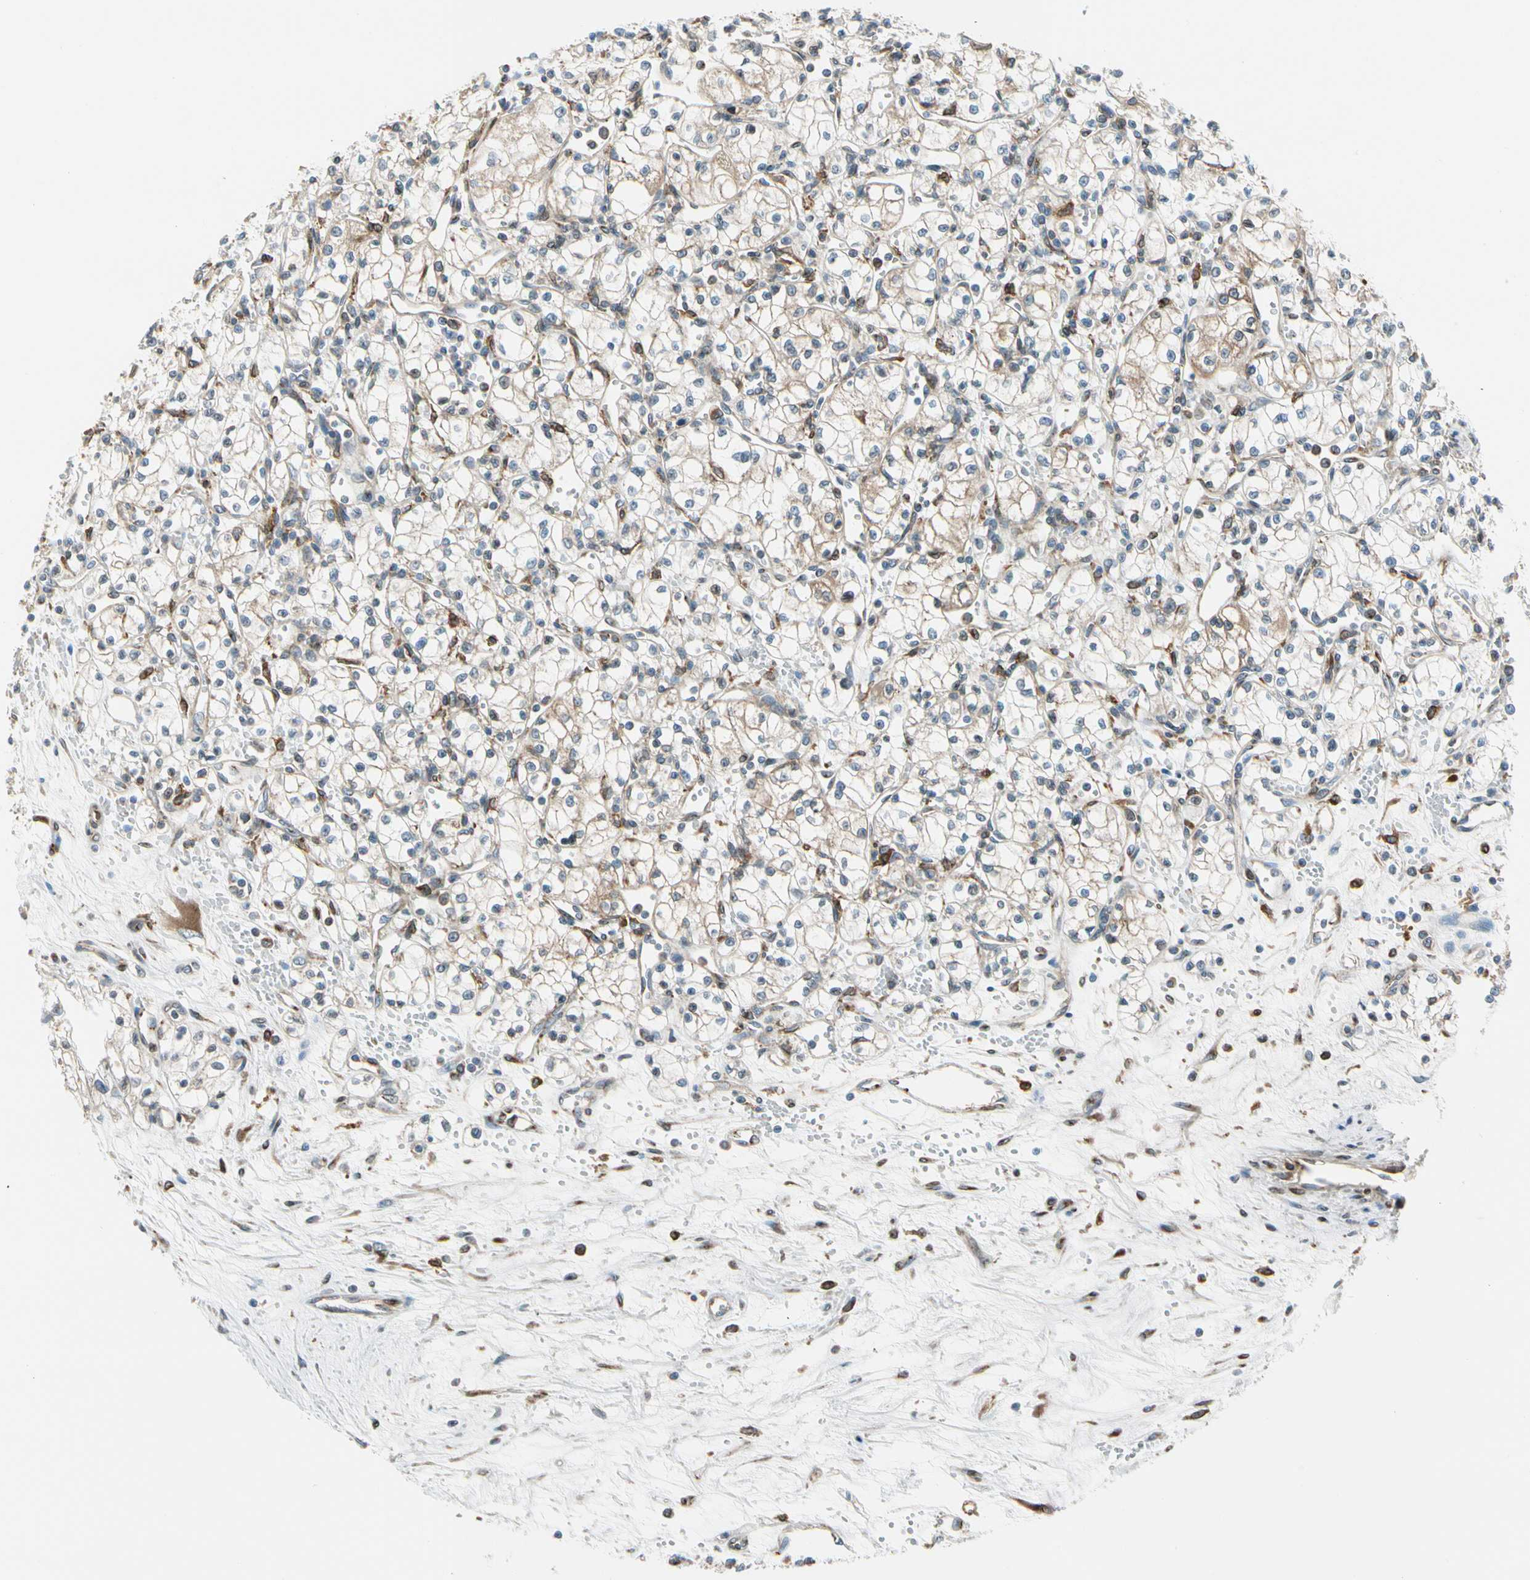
{"staining": {"intensity": "weak", "quantity": "25%-75%", "location": "cytoplasmic/membranous"}, "tissue": "renal cancer", "cell_type": "Tumor cells", "image_type": "cancer", "snomed": [{"axis": "morphology", "description": "Normal tissue, NOS"}, {"axis": "morphology", "description": "Adenocarcinoma, NOS"}, {"axis": "topography", "description": "Kidney"}], "caption": "High-magnification brightfield microscopy of renal cancer stained with DAB (3,3'-diaminobenzidine) (brown) and counterstained with hematoxylin (blue). tumor cells exhibit weak cytoplasmic/membranous positivity is seen in about25%-75% of cells. The protein of interest is shown in brown color, while the nuclei are stained blue.", "gene": "NUCB1", "patient": {"sex": "male", "age": 59}}